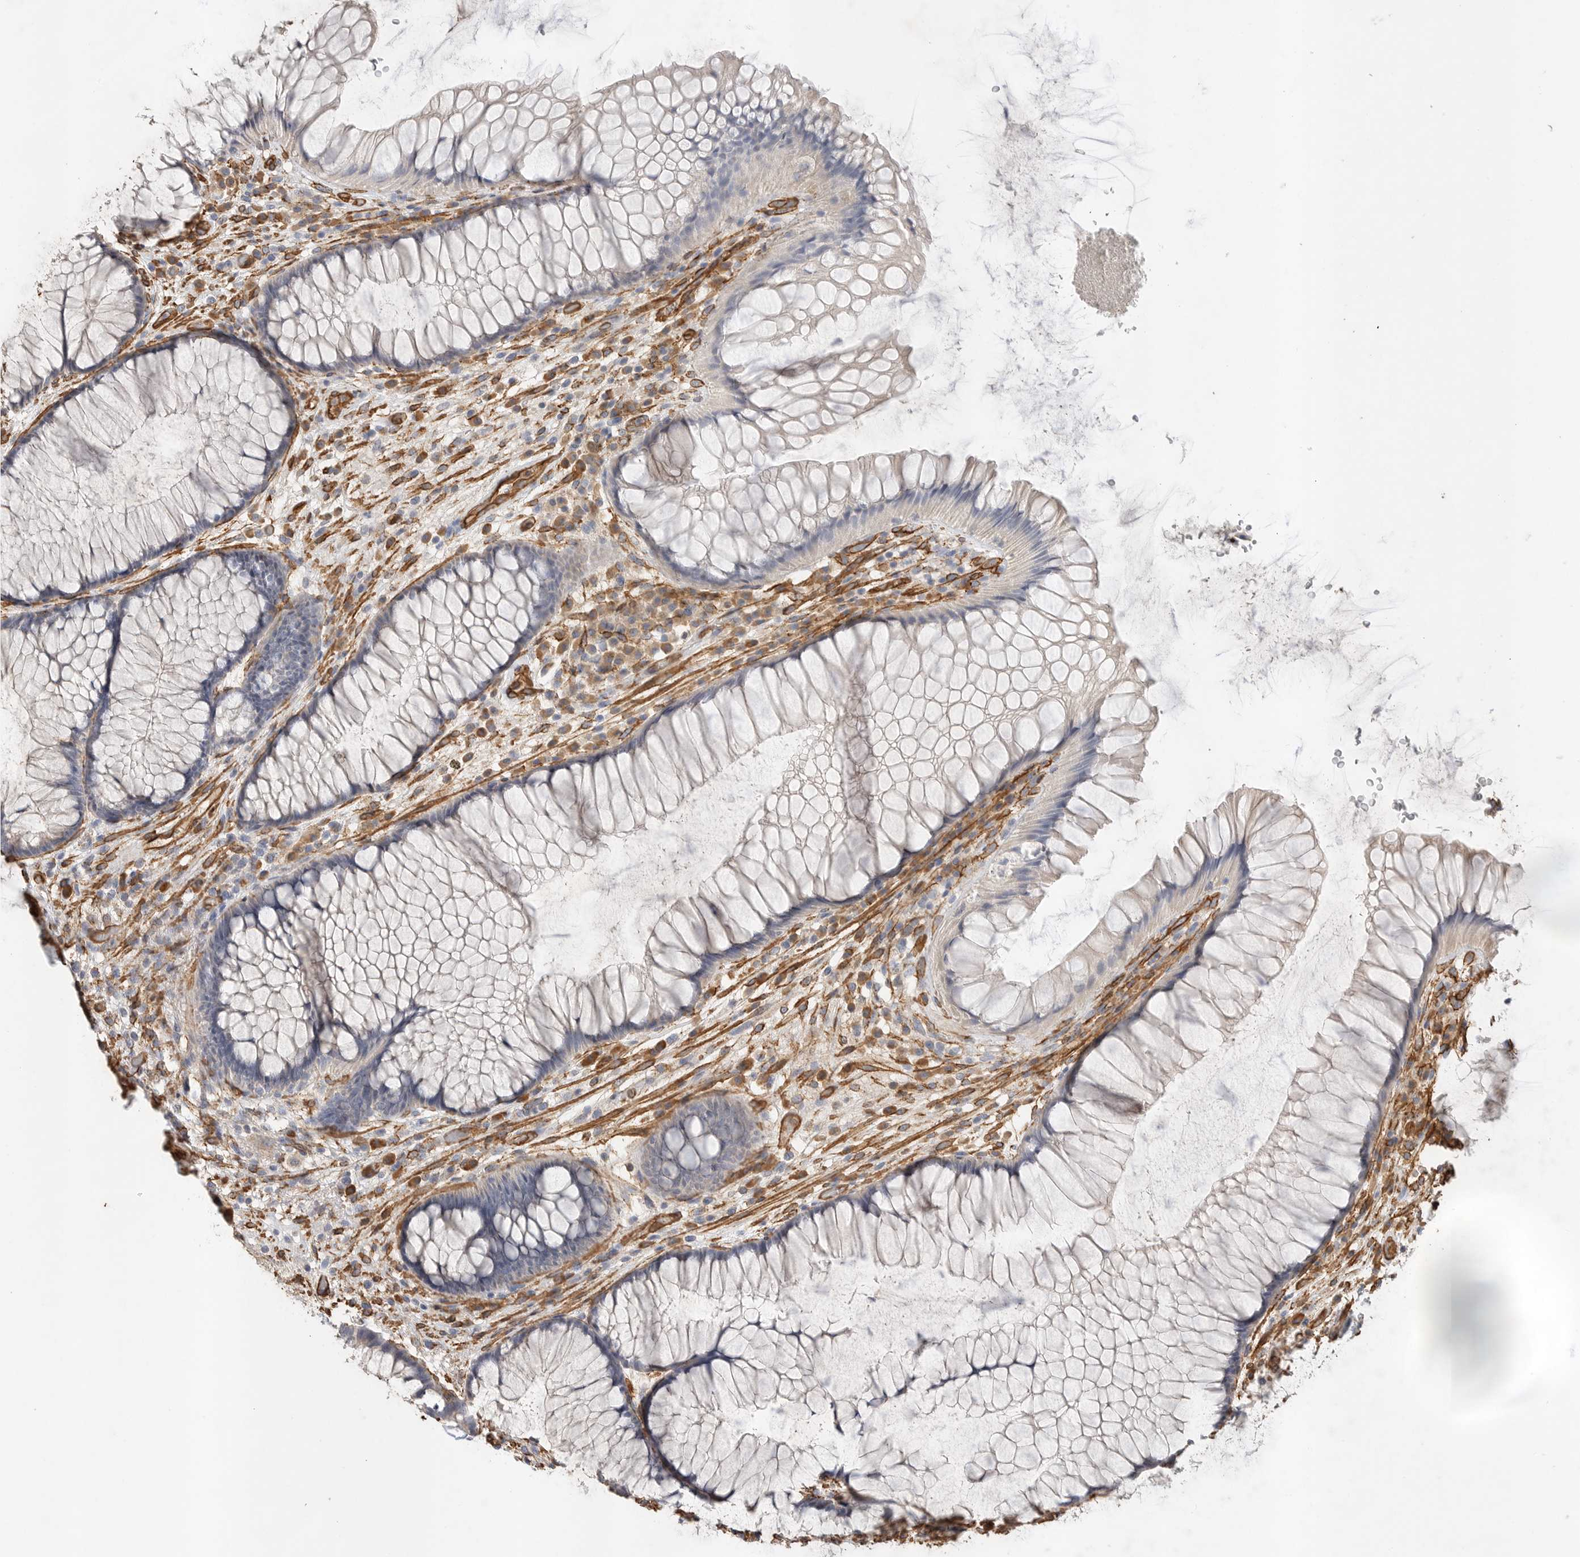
{"staining": {"intensity": "negative", "quantity": "none", "location": "none"}, "tissue": "rectum", "cell_type": "Glandular cells", "image_type": "normal", "snomed": [{"axis": "morphology", "description": "Normal tissue, NOS"}, {"axis": "topography", "description": "Rectum"}], "caption": "Immunohistochemistry (IHC) micrograph of benign rectum: human rectum stained with DAB reveals no significant protein positivity in glandular cells.", "gene": "JMJD4", "patient": {"sex": "male", "age": 51}}